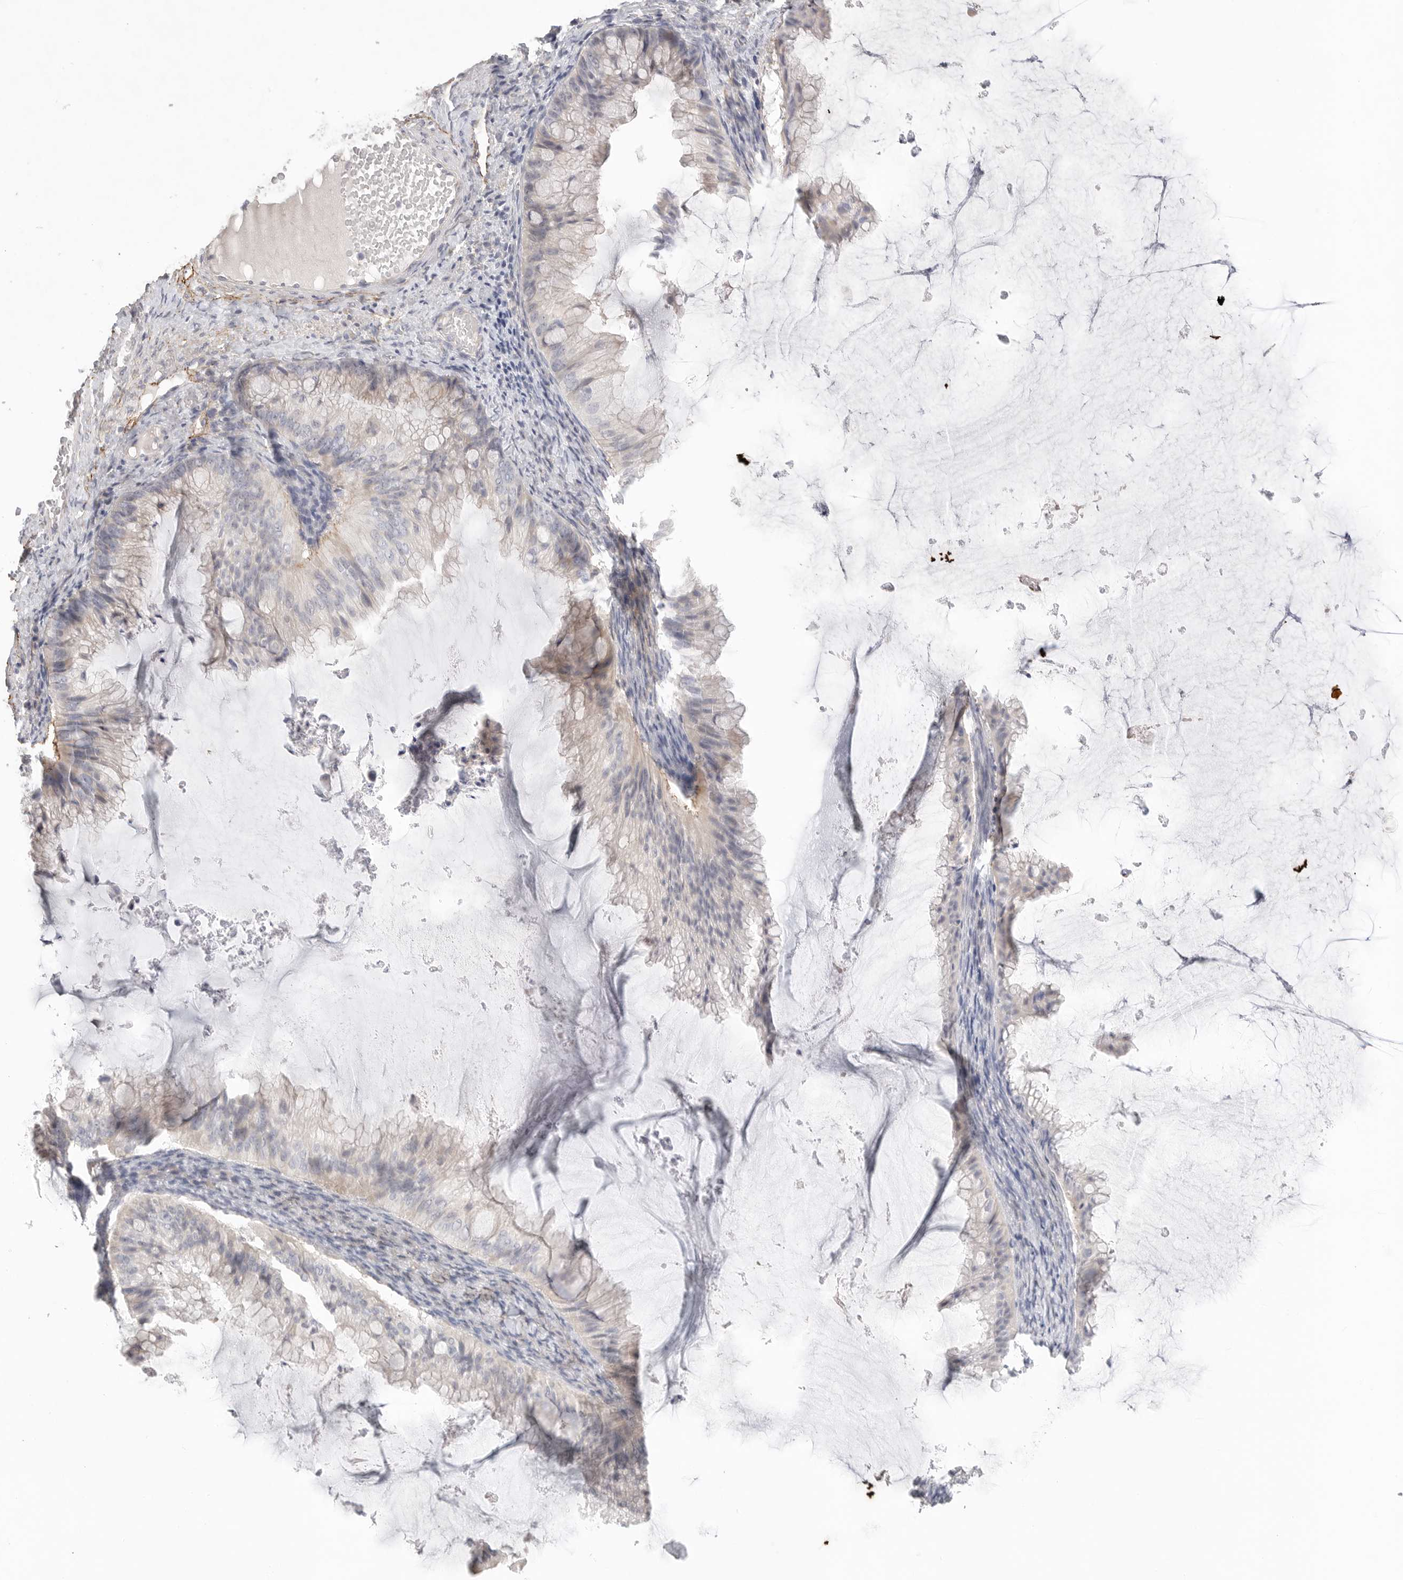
{"staining": {"intensity": "negative", "quantity": "none", "location": "none"}, "tissue": "ovarian cancer", "cell_type": "Tumor cells", "image_type": "cancer", "snomed": [{"axis": "morphology", "description": "Cystadenocarcinoma, mucinous, NOS"}, {"axis": "topography", "description": "Ovary"}], "caption": "Protein analysis of ovarian cancer (mucinous cystadenocarcinoma) displays no significant staining in tumor cells.", "gene": "FBN2", "patient": {"sex": "female", "age": 61}}